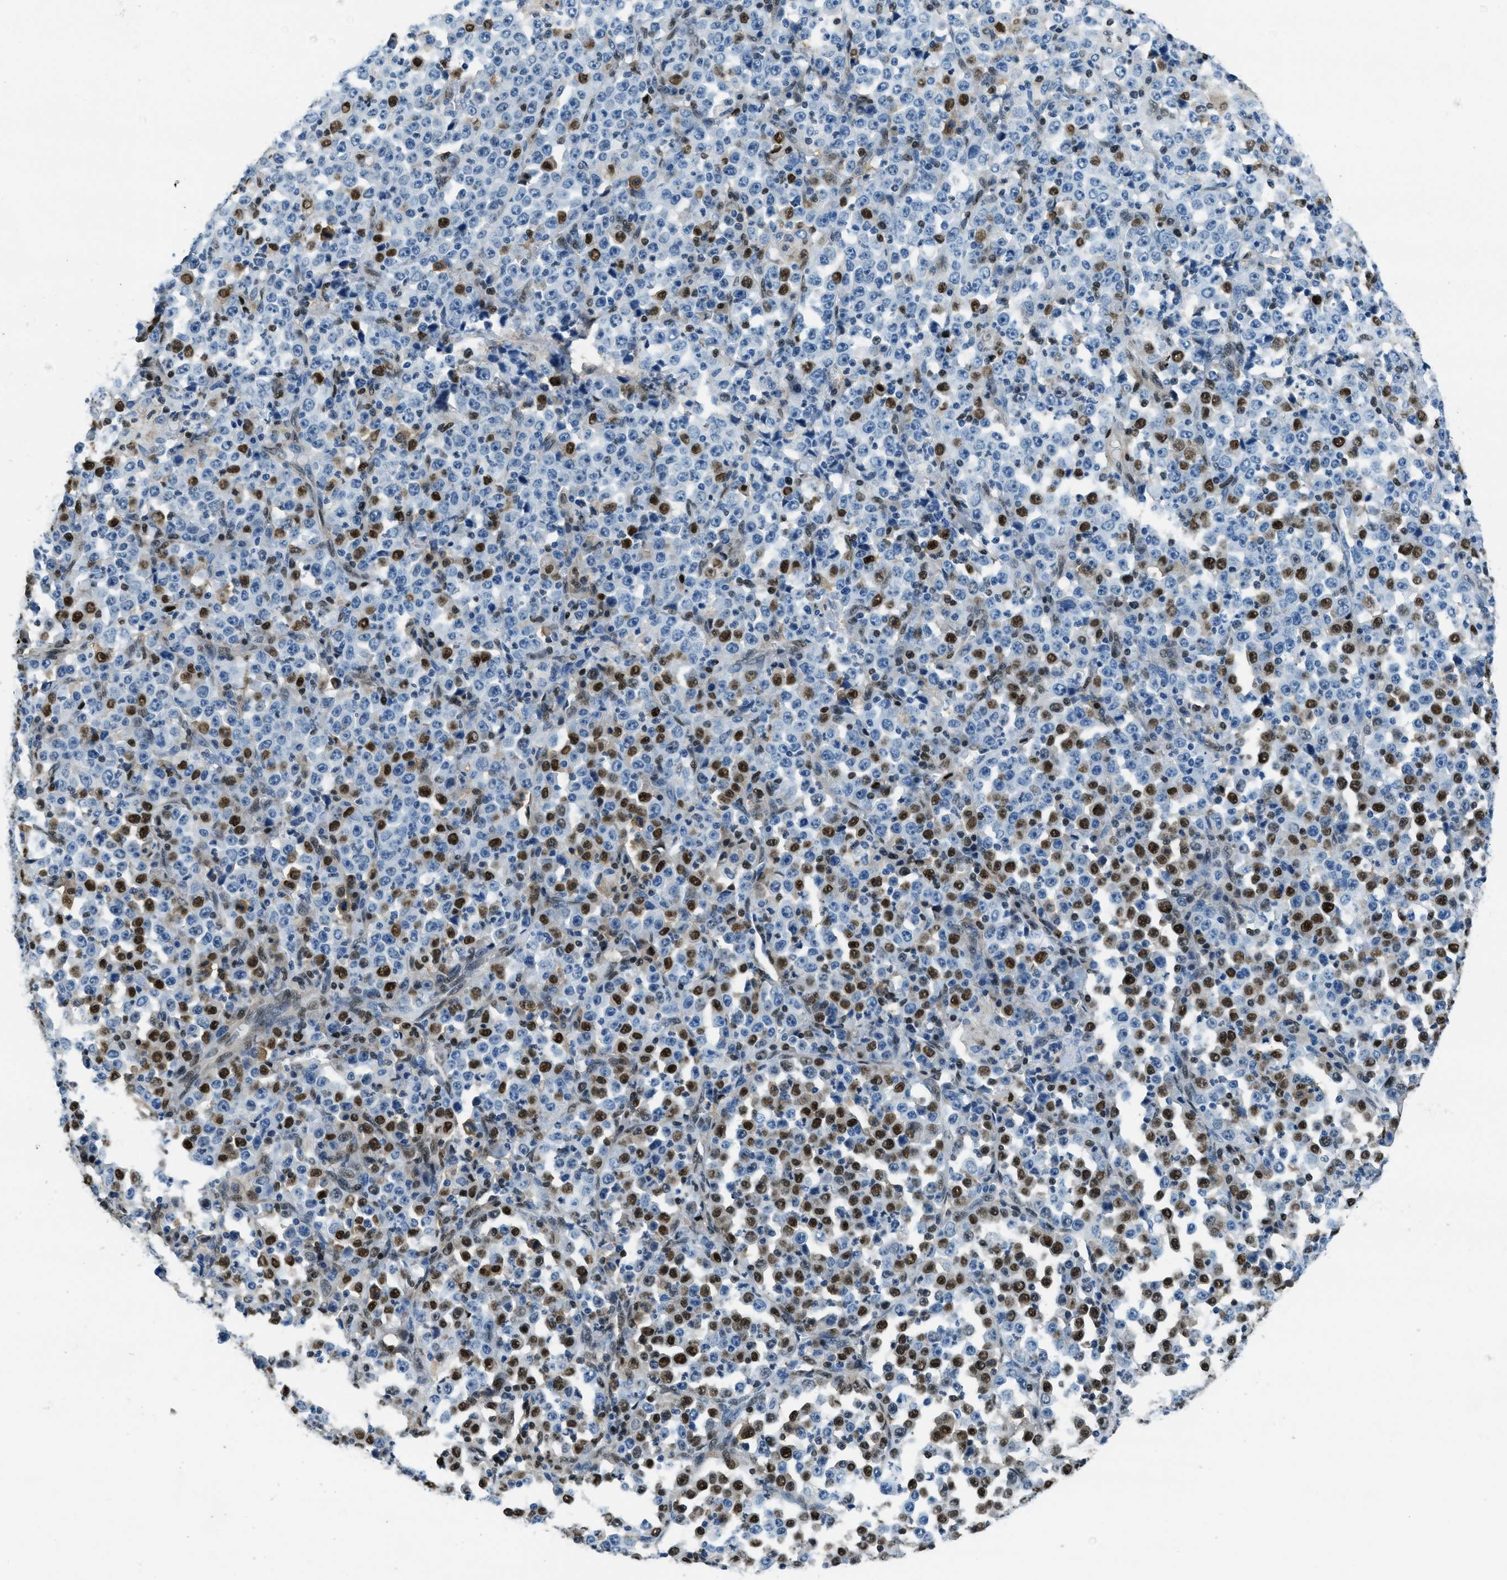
{"staining": {"intensity": "strong", "quantity": "<25%", "location": "nuclear"}, "tissue": "stomach cancer", "cell_type": "Tumor cells", "image_type": "cancer", "snomed": [{"axis": "morphology", "description": "Normal tissue, NOS"}, {"axis": "morphology", "description": "Adenocarcinoma, NOS"}, {"axis": "topography", "description": "Stomach, upper"}, {"axis": "topography", "description": "Stomach"}], "caption": "Stomach cancer (adenocarcinoma) stained for a protein (brown) shows strong nuclear positive staining in approximately <25% of tumor cells.", "gene": "OGFR", "patient": {"sex": "male", "age": 59}}